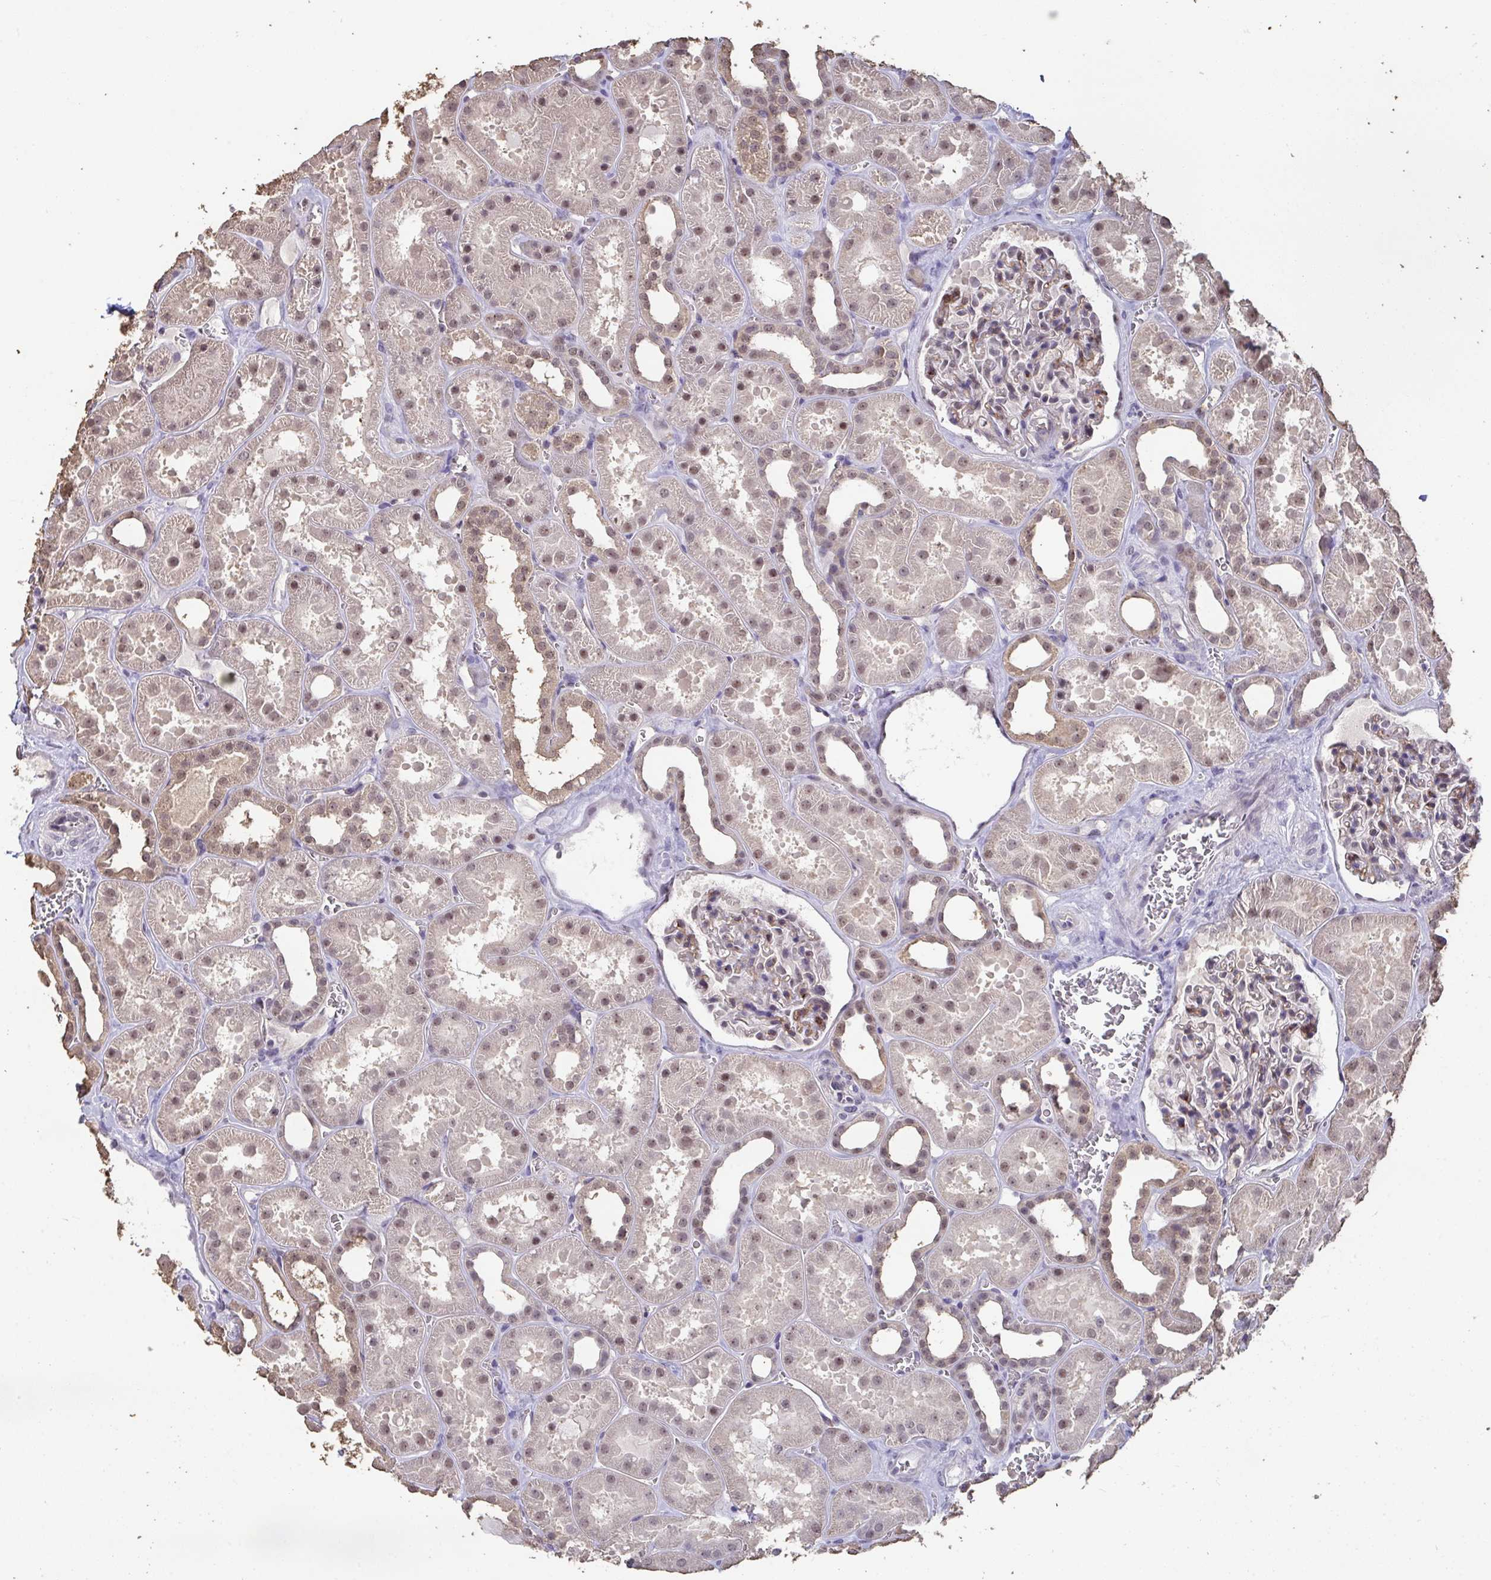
{"staining": {"intensity": "moderate", "quantity": "<25%", "location": "cytoplasmic/membranous,nuclear"}, "tissue": "kidney", "cell_type": "Cells in glomeruli", "image_type": "normal", "snomed": [{"axis": "morphology", "description": "Normal tissue, NOS"}, {"axis": "topography", "description": "Kidney"}], "caption": "An immunohistochemistry (IHC) photomicrograph of unremarkable tissue is shown. Protein staining in brown highlights moderate cytoplasmic/membranous,nuclear positivity in kidney within cells in glomeruli. (brown staining indicates protein expression, while blue staining denotes nuclei).", "gene": "SENP3", "patient": {"sex": "female", "age": 41}}